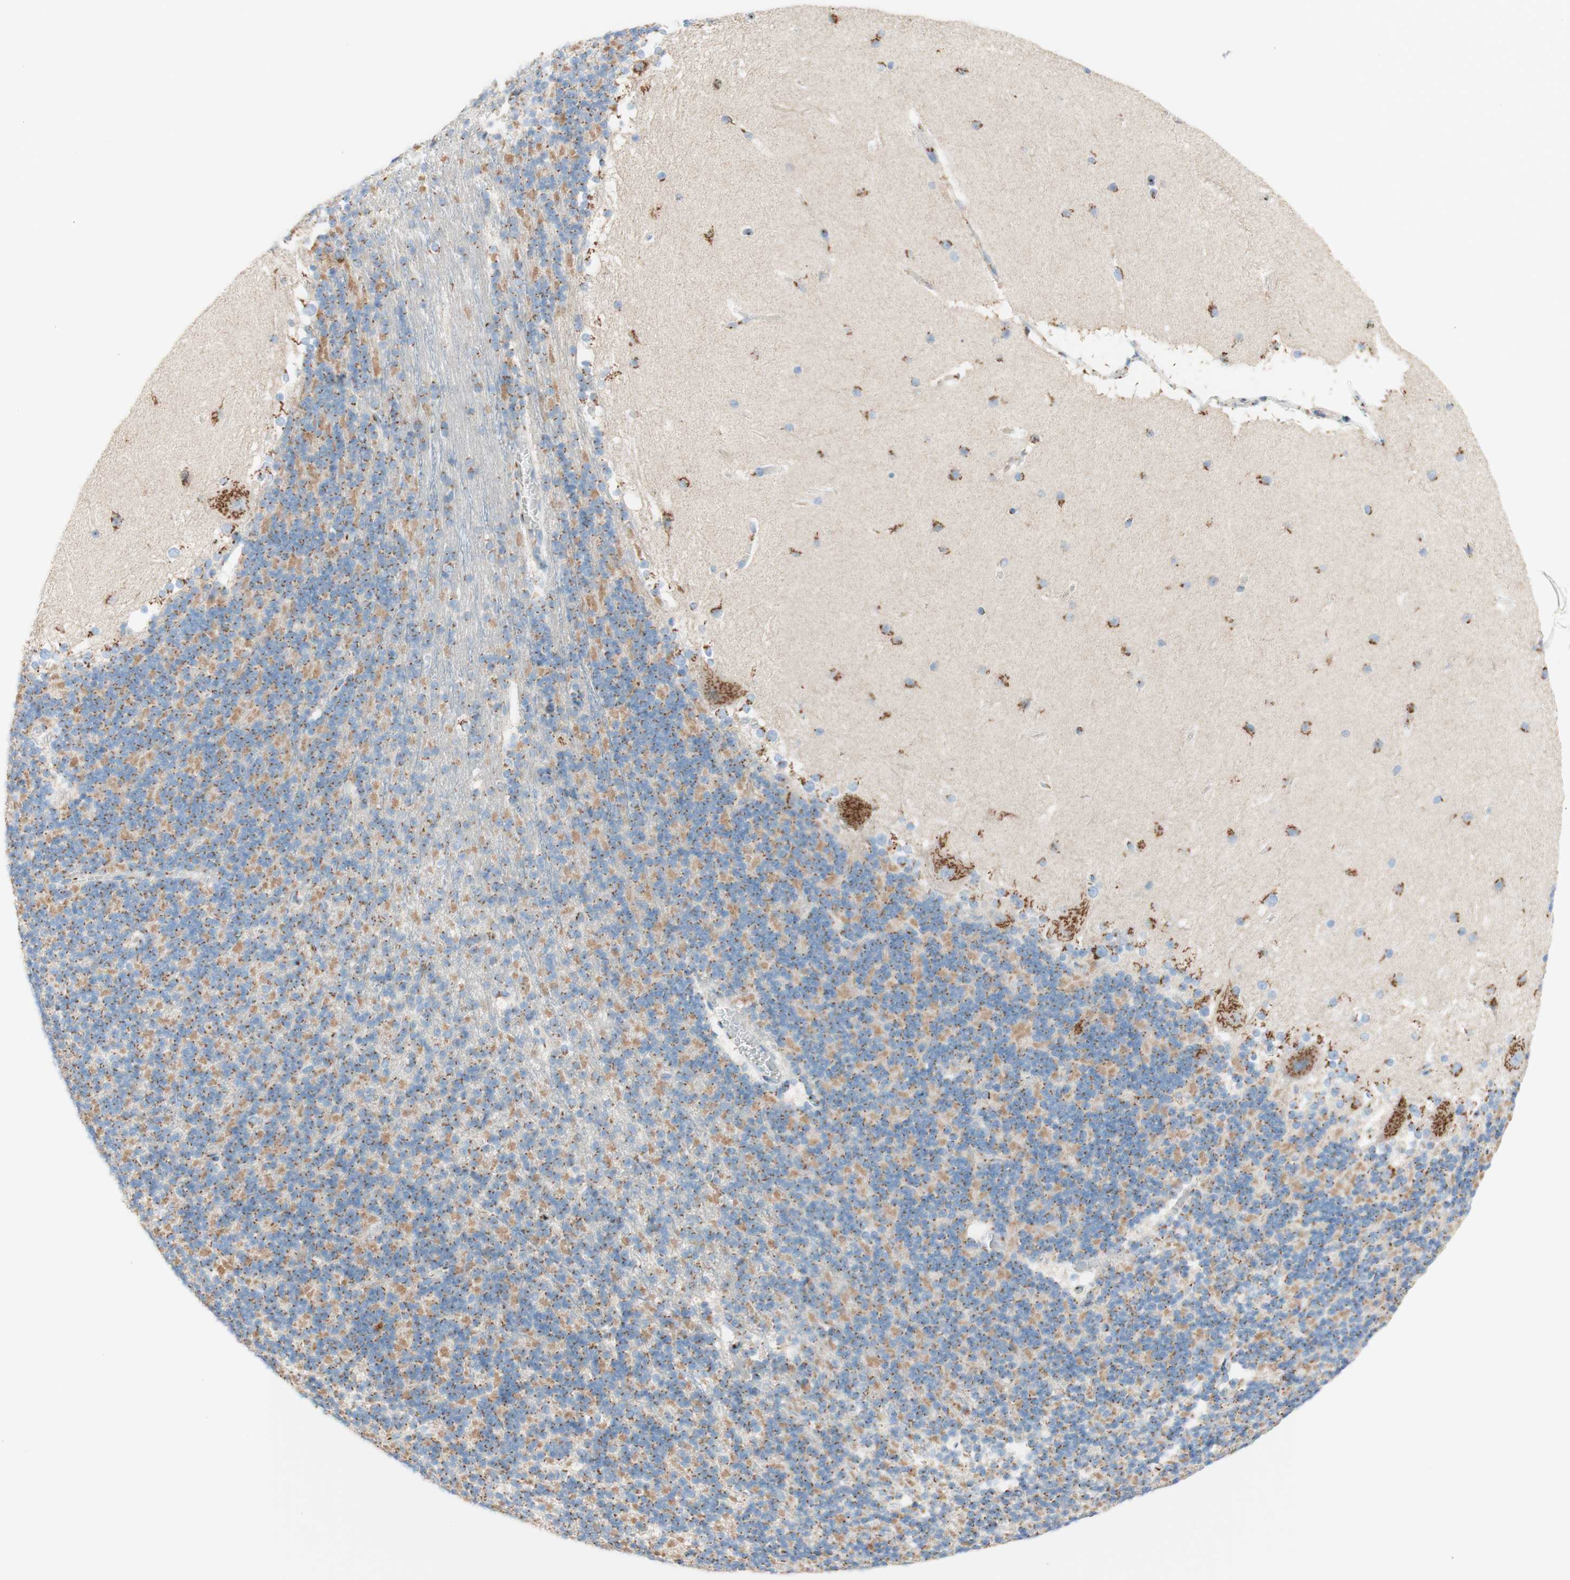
{"staining": {"intensity": "moderate", "quantity": ">75%", "location": "cytoplasmic/membranous"}, "tissue": "cerebellum", "cell_type": "Cells in granular layer", "image_type": "normal", "snomed": [{"axis": "morphology", "description": "Normal tissue, NOS"}, {"axis": "topography", "description": "Cerebellum"}], "caption": "Immunohistochemical staining of normal human cerebellum displays medium levels of moderate cytoplasmic/membranous staining in about >75% of cells in granular layer. The protein of interest is stained brown, and the nuclei are stained in blue (DAB (3,3'-diaminobenzidine) IHC with brightfield microscopy, high magnification).", "gene": "GOLGB1", "patient": {"sex": "female", "age": 19}}